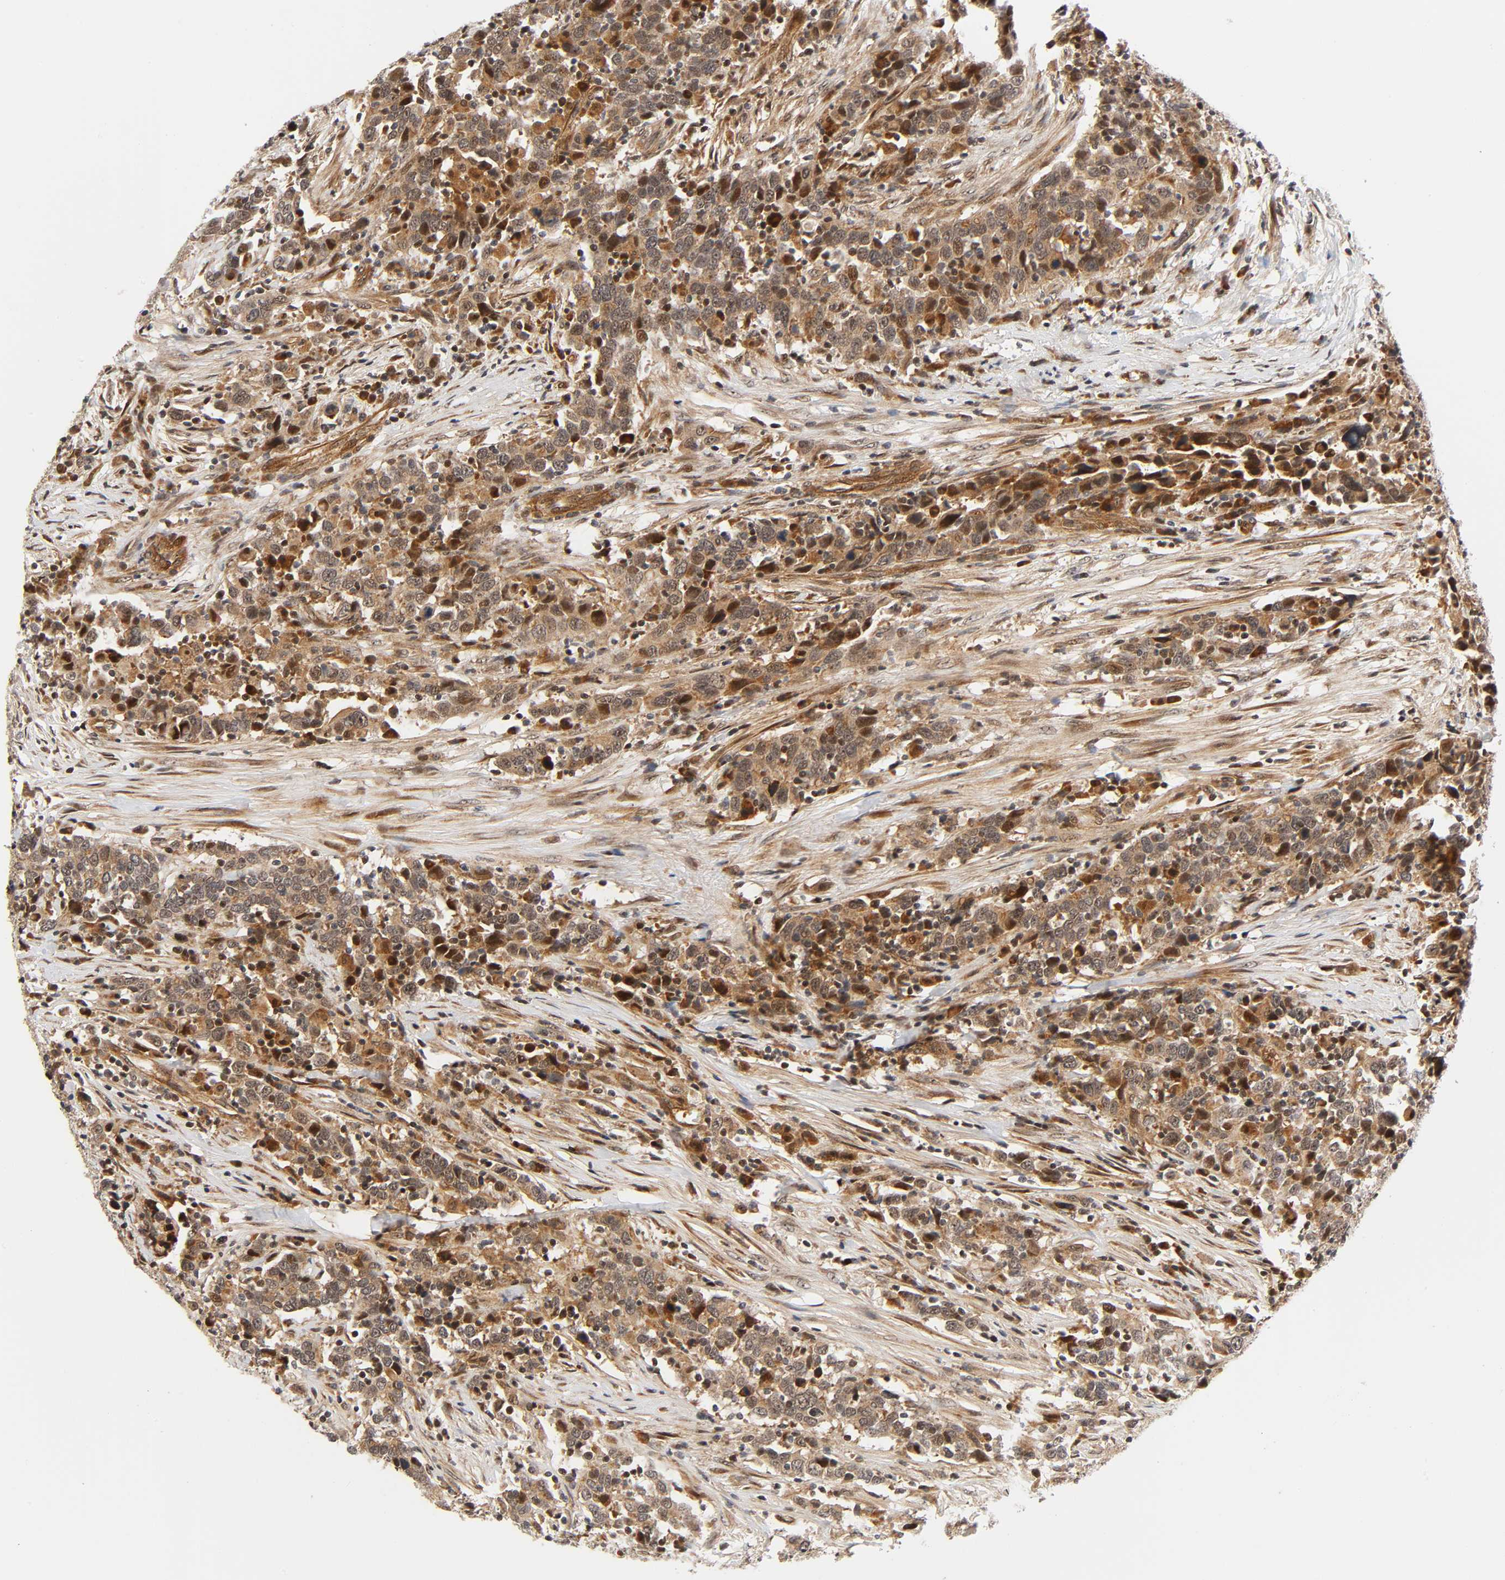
{"staining": {"intensity": "moderate", "quantity": ">75%", "location": "cytoplasmic/membranous,nuclear"}, "tissue": "urothelial cancer", "cell_type": "Tumor cells", "image_type": "cancer", "snomed": [{"axis": "morphology", "description": "Urothelial carcinoma, High grade"}, {"axis": "topography", "description": "Urinary bladder"}], "caption": "High-magnification brightfield microscopy of urothelial cancer stained with DAB (3,3'-diaminobenzidine) (brown) and counterstained with hematoxylin (blue). tumor cells exhibit moderate cytoplasmic/membranous and nuclear staining is seen in about>75% of cells. (DAB (3,3'-diaminobenzidine) = brown stain, brightfield microscopy at high magnification).", "gene": "IQCJ-SCHIP1", "patient": {"sex": "male", "age": 61}}